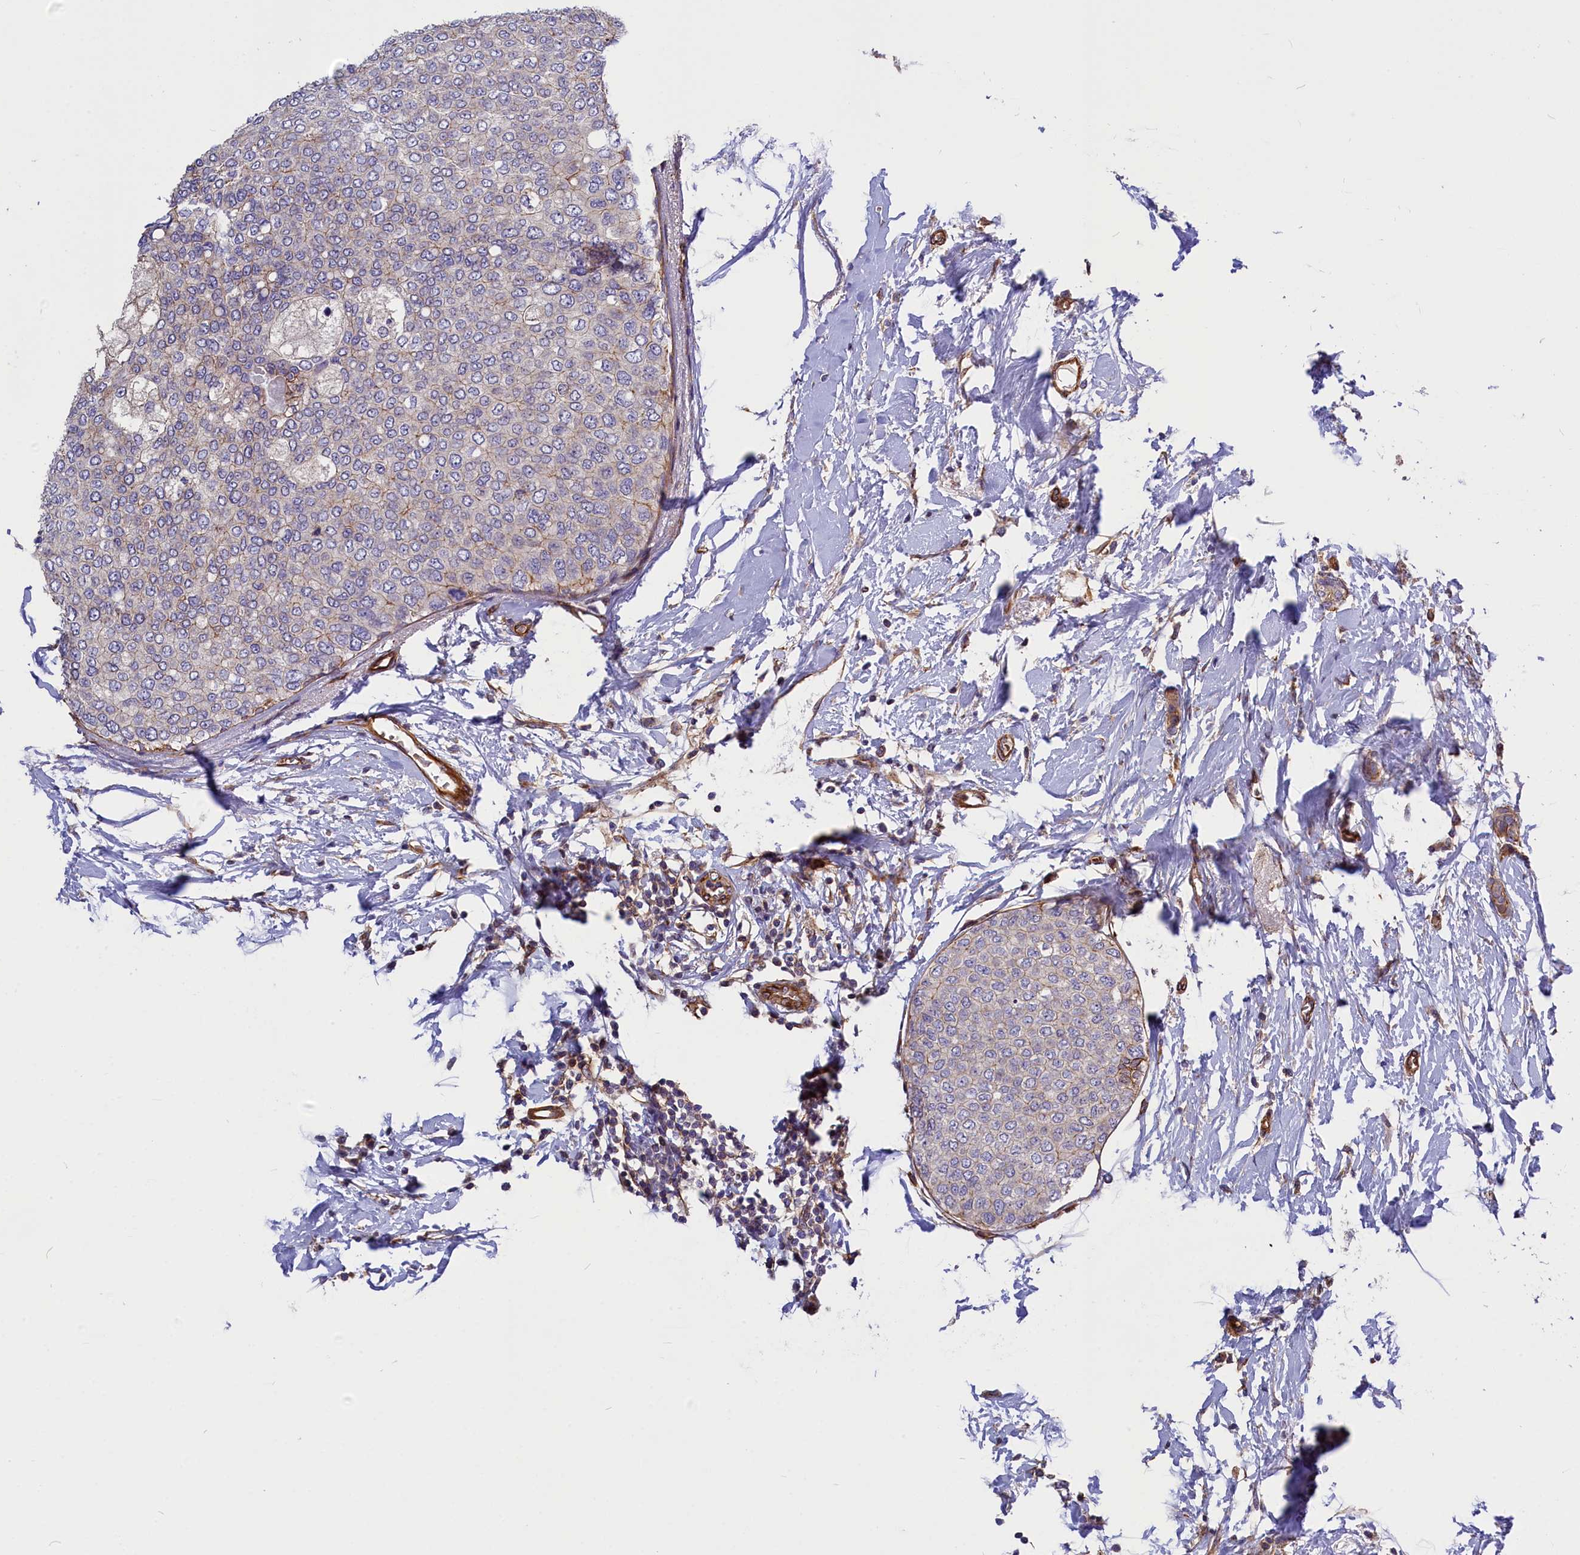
{"staining": {"intensity": "weak", "quantity": "<25%", "location": "cytoplasmic/membranous"}, "tissue": "breast cancer", "cell_type": "Tumor cells", "image_type": "cancer", "snomed": [{"axis": "morphology", "description": "Duct carcinoma"}, {"axis": "topography", "description": "Breast"}], "caption": "This is an IHC histopathology image of human breast cancer. There is no expression in tumor cells.", "gene": "MED20", "patient": {"sex": "female", "age": 72}}